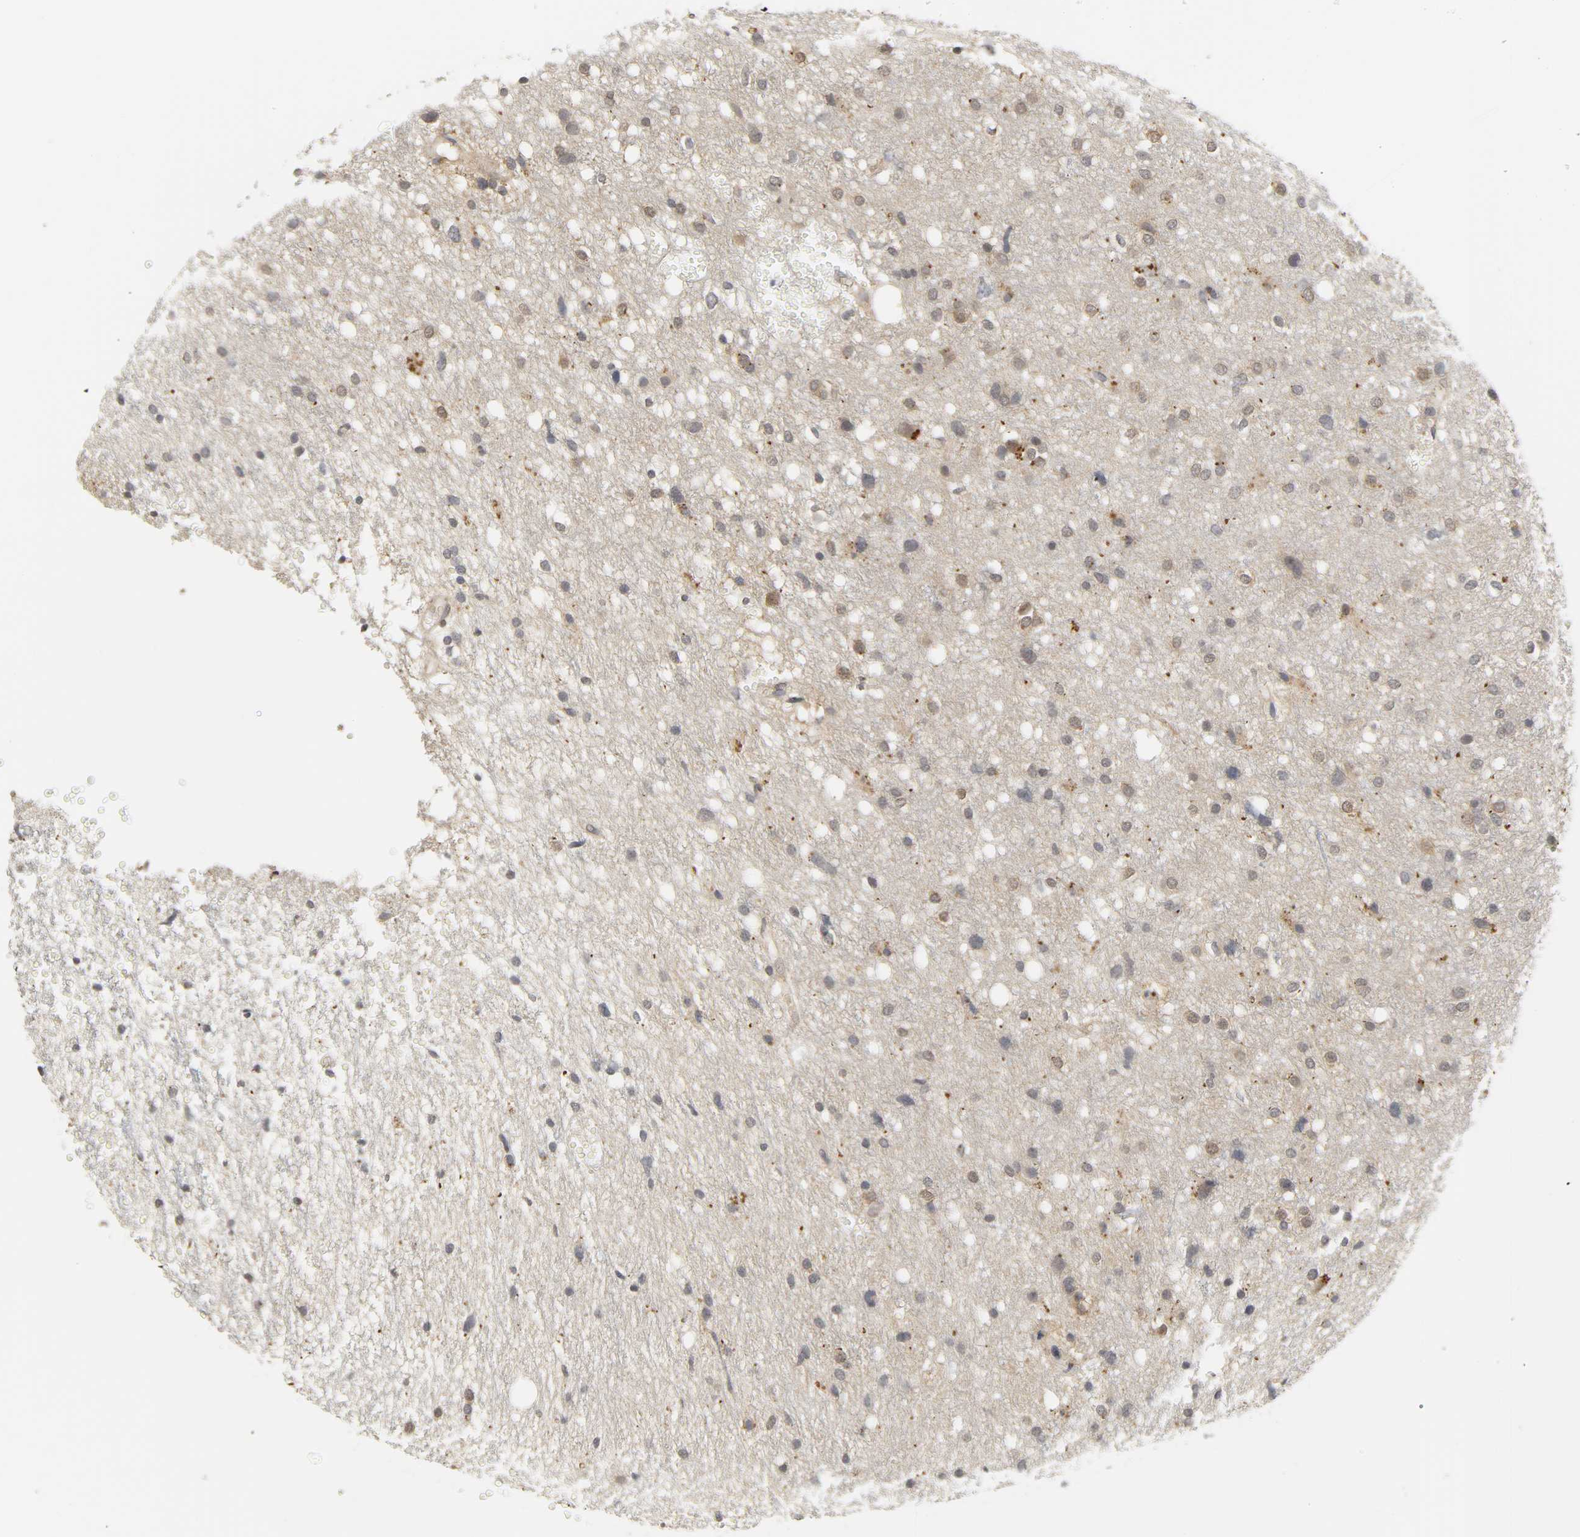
{"staining": {"intensity": "strong", "quantity": "<25%", "location": "cytoplasmic/membranous"}, "tissue": "glioma", "cell_type": "Tumor cells", "image_type": "cancer", "snomed": [{"axis": "morphology", "description": "Glioma, malignant, High grade"}, {"axis": "topography", "description": "Brain"}], "caption": "Protein expression analysis of malignant glioma (high-grade) displays strong cytoplasmic/membranous staining in approximately <25% of tumor cells.", "gene": "MIF", "patient": {"sex": "female", "age": 59}}